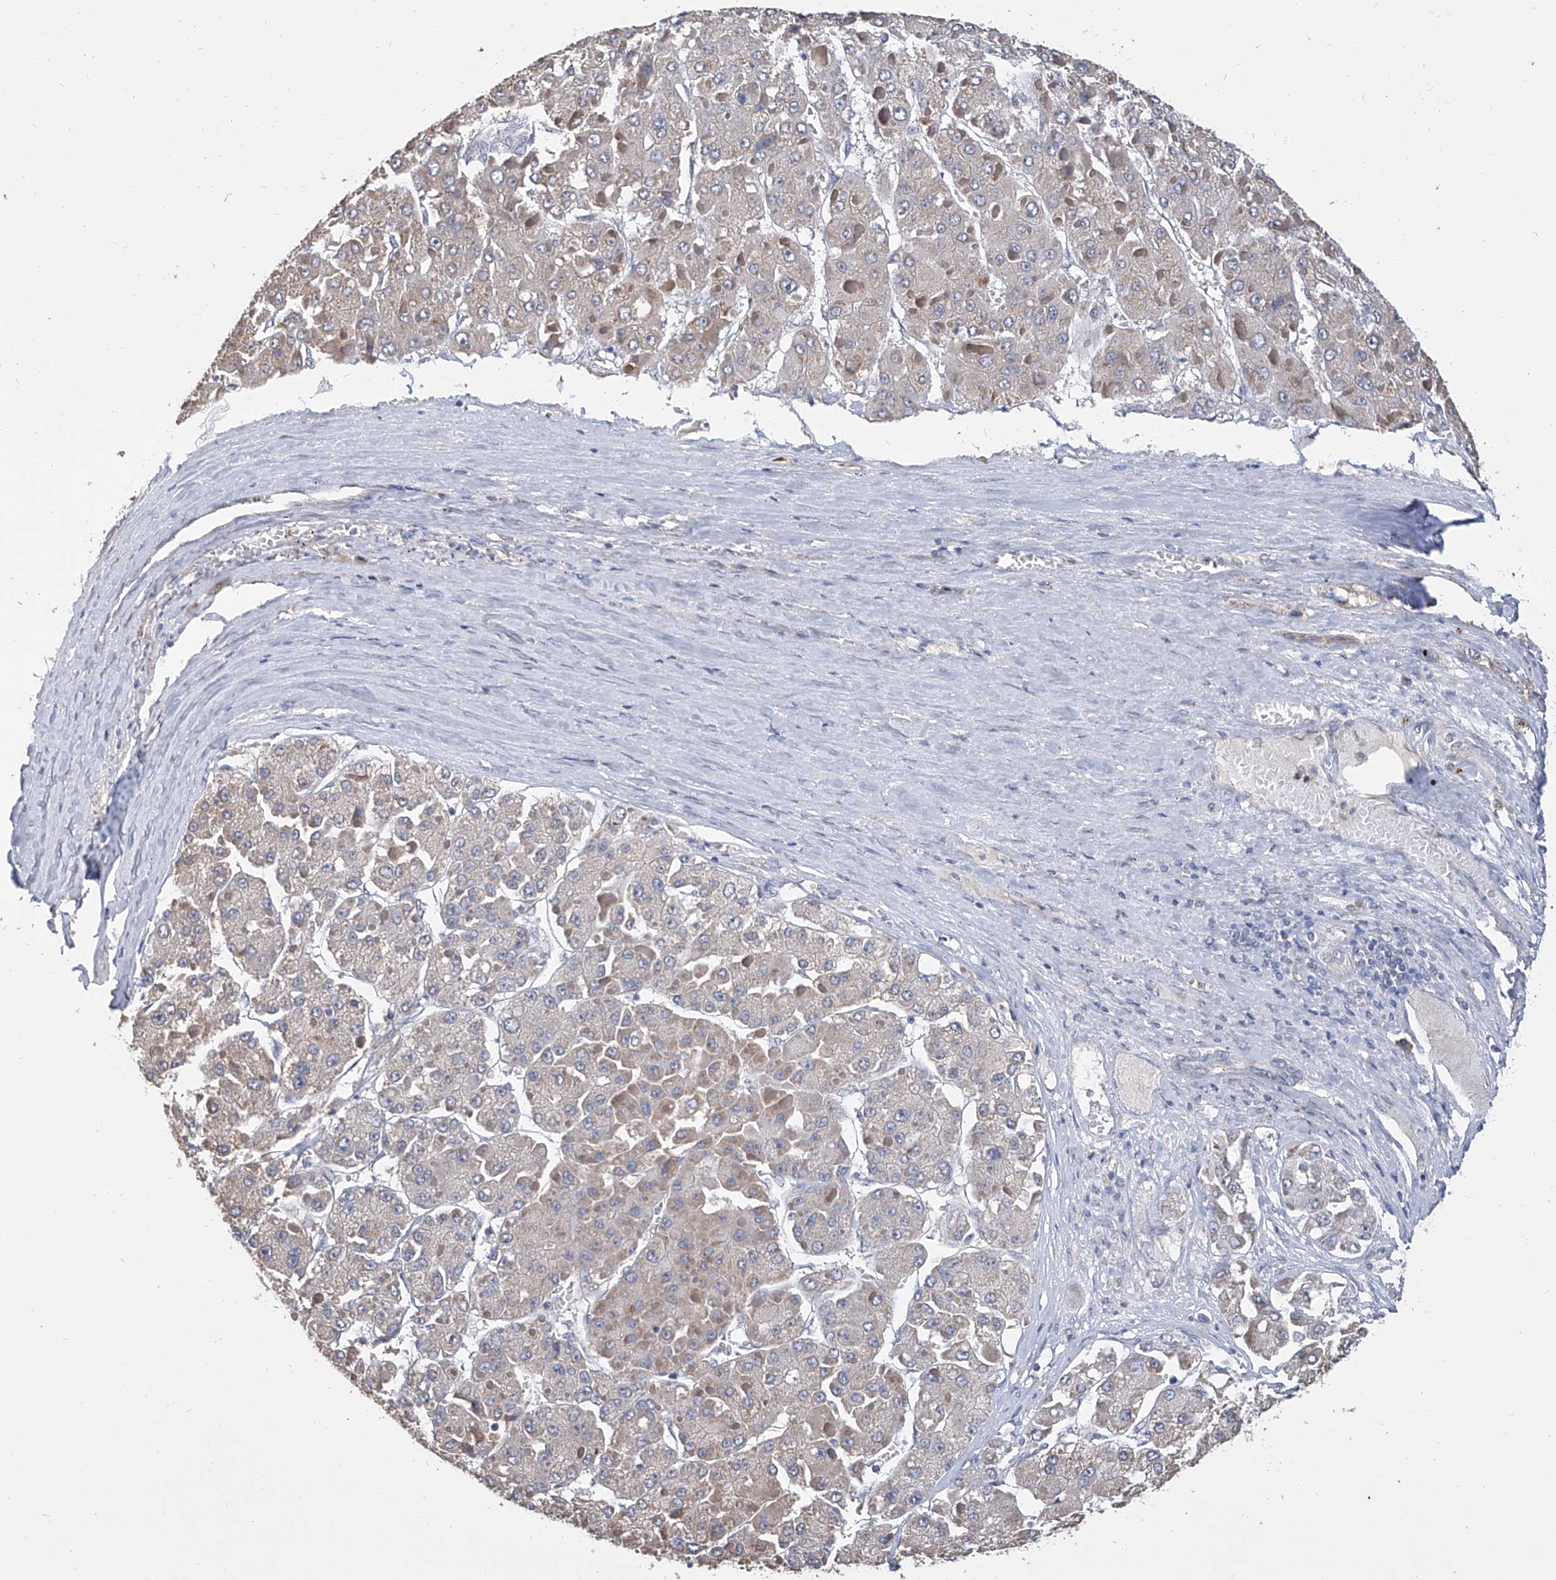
{"staining": {"intensity": "negative", "quantity": "none", "location": "none"}, "tissue": "liver cancer", "cell_type": "Tumor cells", "image_type": "cancer", "snomed": [{"axis": "morphology", "description": "Carcinoma, Hepatocellular, NOS"}, {"axis": "topography", "description": "Liver"}], "caption": "Immunohistochemistry histopathology image of neoplastic tissue: liver hepatocellular carcinoma stained with DAB demonstrates no significant protein expression in tumor cells. The staining was performed using DAB to visualize the protein expression in brown, while the nuclei were stained in blue with hematoxylin (Magnification: 20x).", "gene": "GPT", "patient": {"sex": "female", "age": 73}}